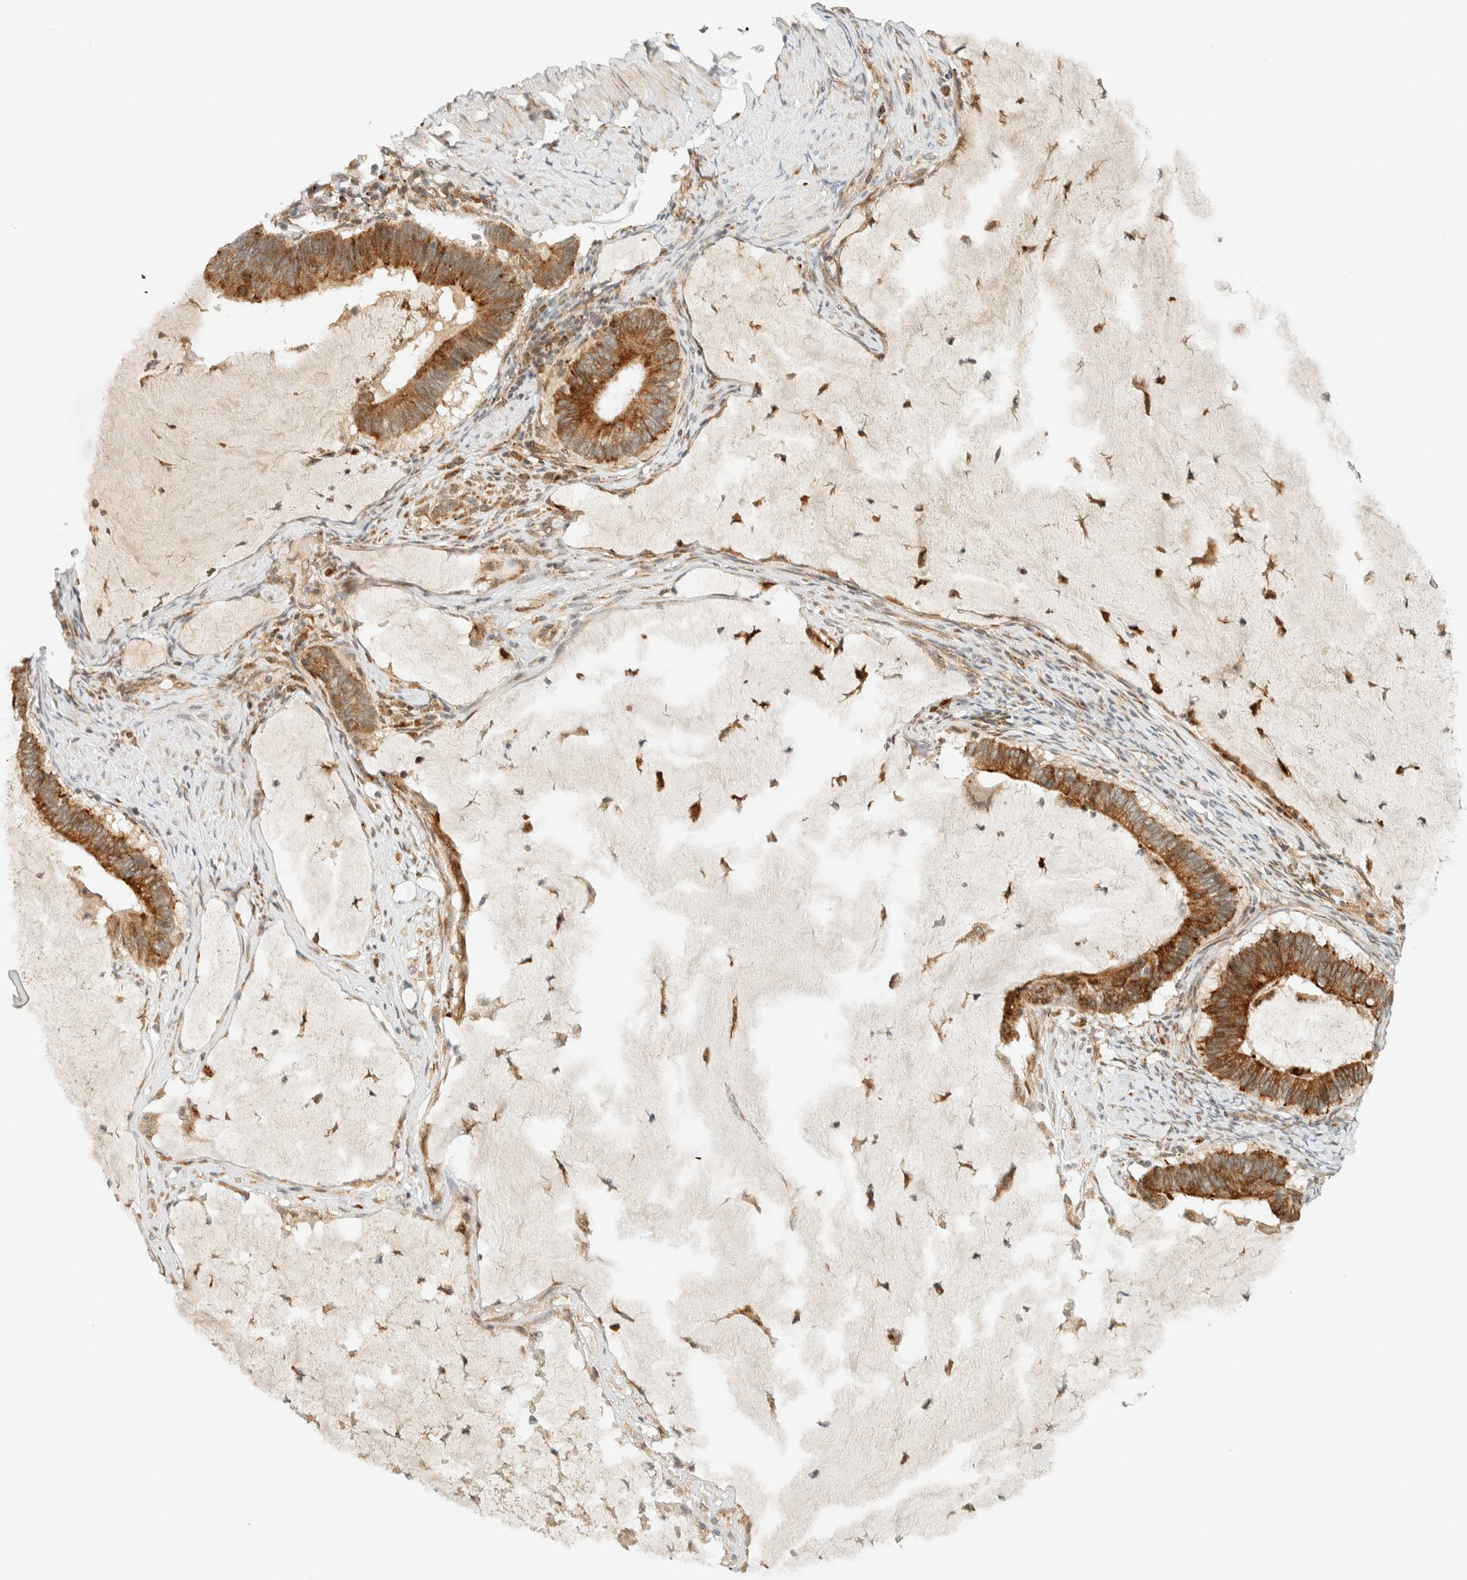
{"staining": {"intensity": "moderate", "quantity": "<25%", "location": "cytoplasmic/membranous"}, "tissue": "ovarian cancer", "cell_type": "Tumor cells", "image_type": "cancer", "snomed": [{"axis": "morphology", "description": "Cystadenocarcinoma, mucinous, NOS"}, {"axis": "topography", "description": "Ovary"}], "caption": "Immunohistochemical staining of human ovarian cancer (mucinous cystadenocarcinoma) displays moderate cytoplasmic/membranous protein staining in about <25% of tumor cells.", "gene": "ITPRID1", "patient": {"sex": "female", "age": 61}}